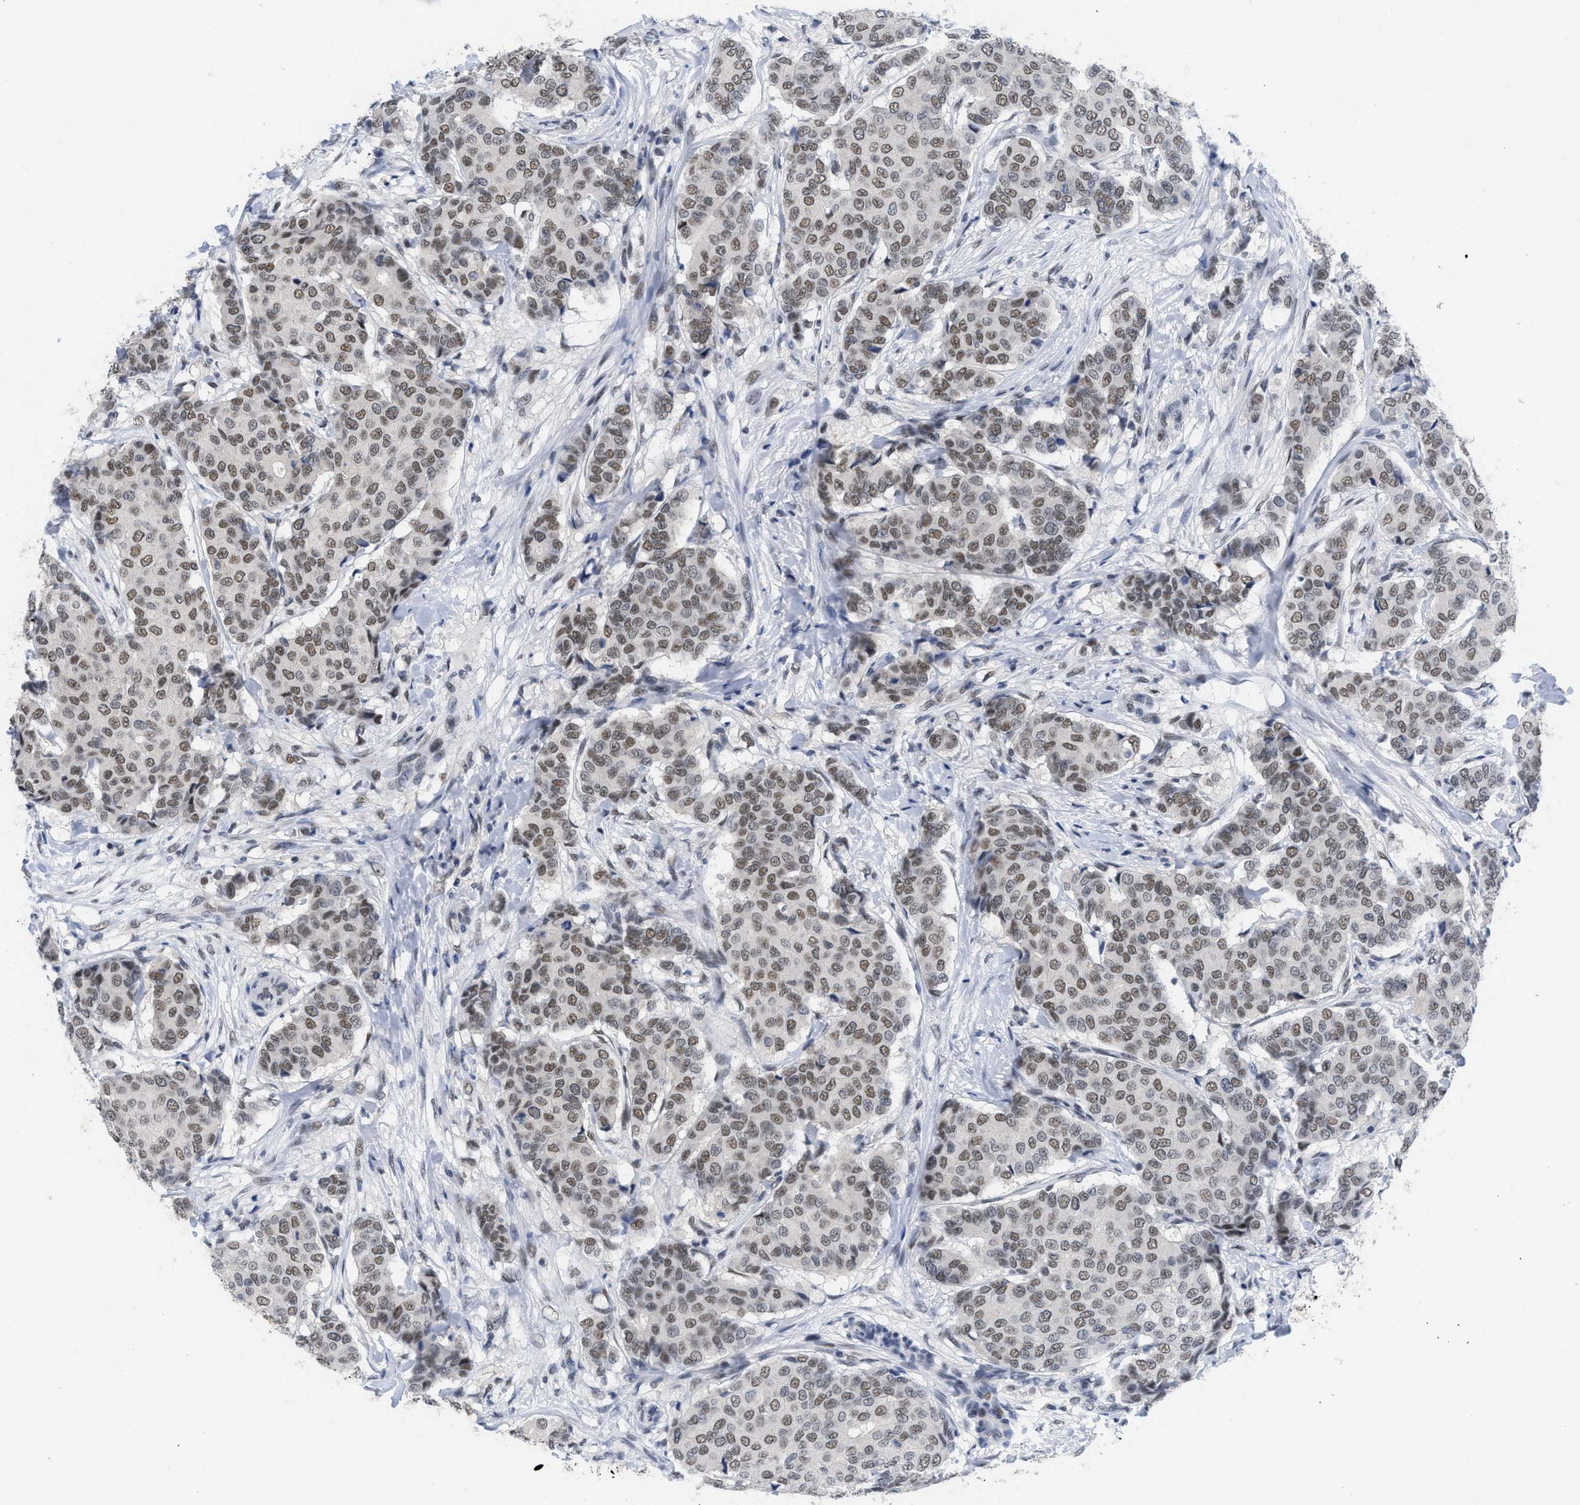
{"staining": {"intensity": "weak", "quantity": ">75%", "location": "nuclear"}, "tissue": "breast cancer", "cell_type": "Tumor cells", "image_type": "cancer", "snomed": [{"axis": "morphology", "description": "Duct carcinoma"}, {"axis": "topography", "description": "Breast"}], "caption": "Immunohistochemistry (IHC) histopathology image of human breast intraductal carcinoma stained for a protein (brown), which exhibits low levels of weak nuclear positivity in about >75% of tumor cells.", "gene": "GGNBP2", "patient": {"sex": "female", "age": 75}}